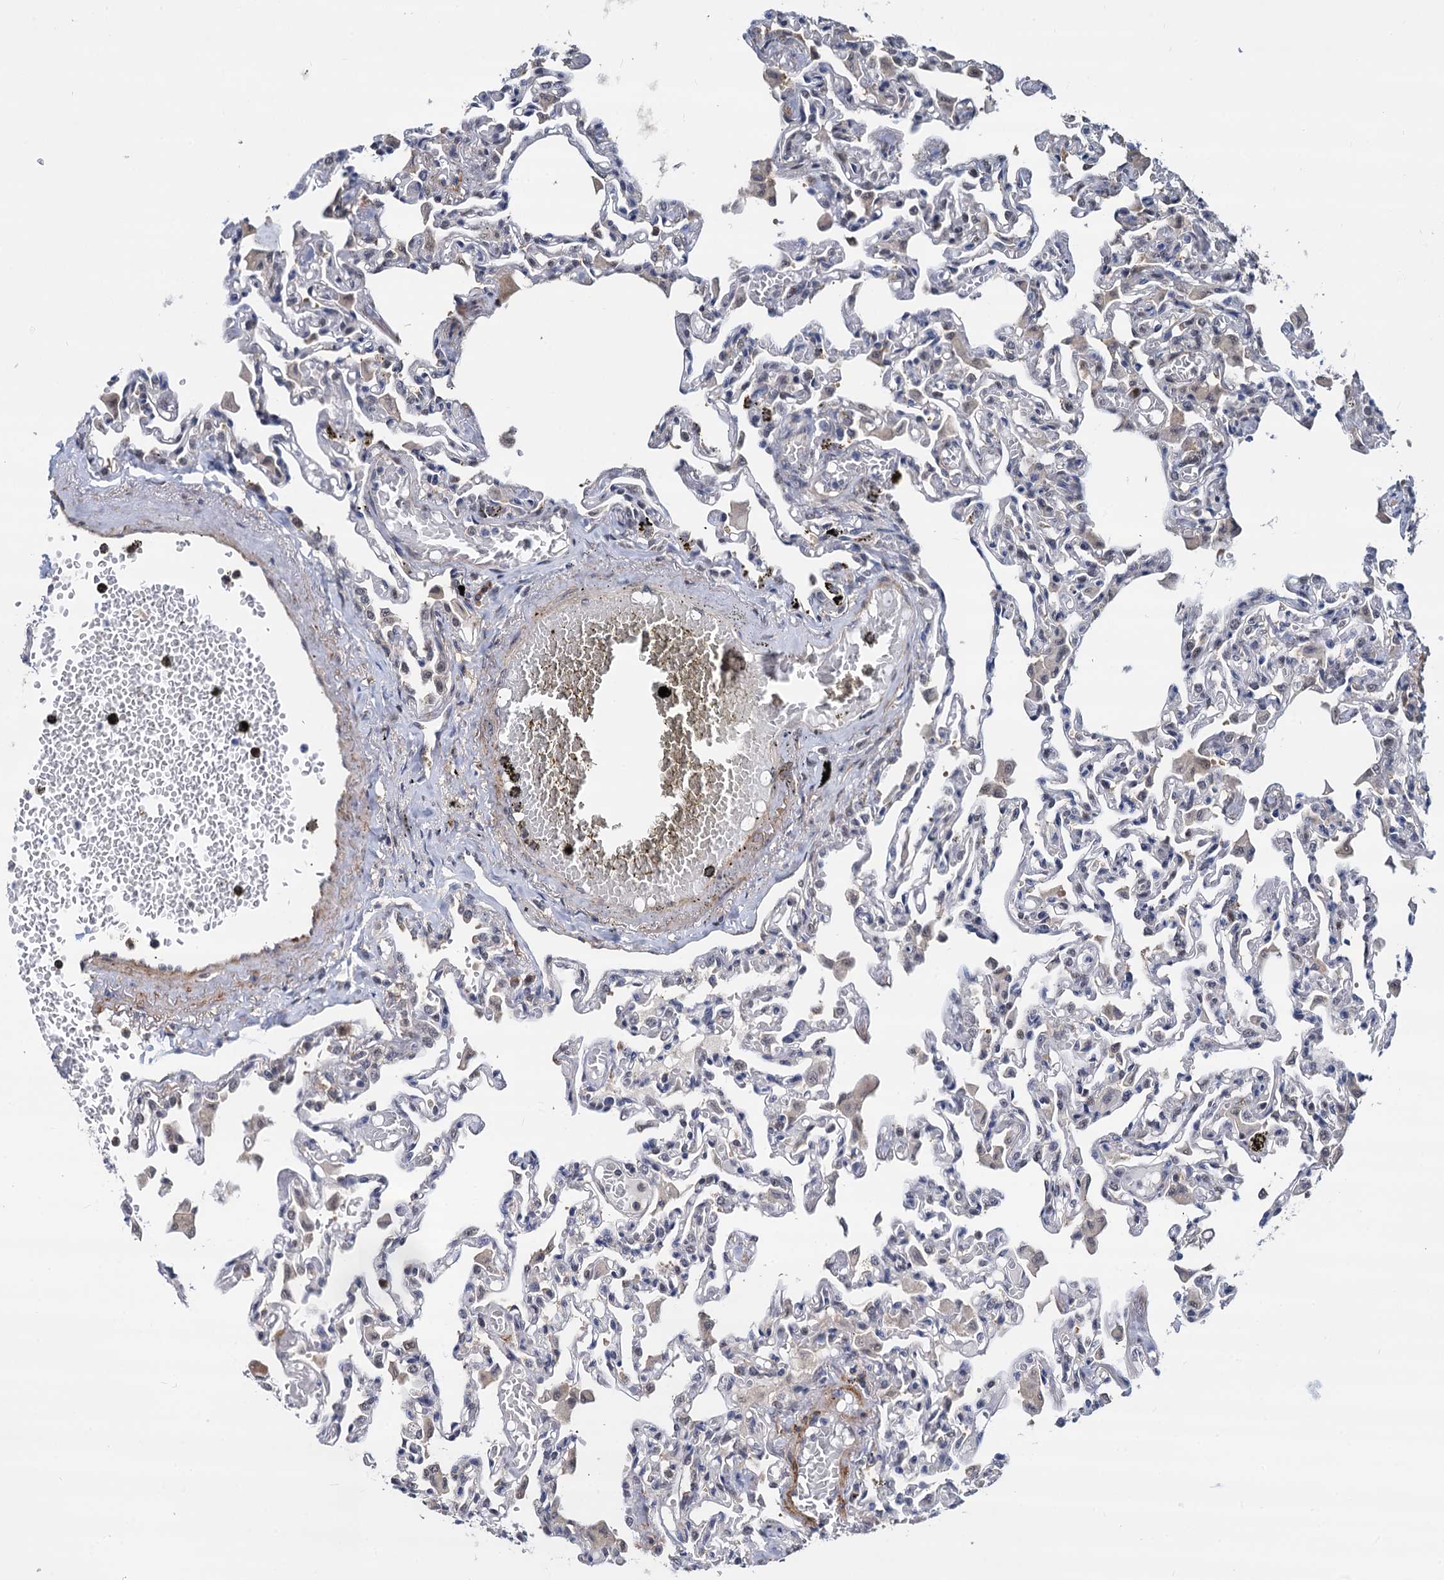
{"staining": {"intensity": "weak", "quantity": "<25%", "location": "nuclear"}, "tissue": "lung", "cell_type": "Alveolar cells", "image_type": "normal", "snomed": [{"axis": "morphology", "description": "Normal tissue, NOS"}, {"axis": "topography", "description": "Bronchus"}, {"axis": "topography", "description": "Lung"}], "caption": "Immunohistochemical staining of unremarkable human lung displays no significant staining in alveolar cells.", "gene": "PSMD4", "patient": {"sex": "female", "age": 49}}